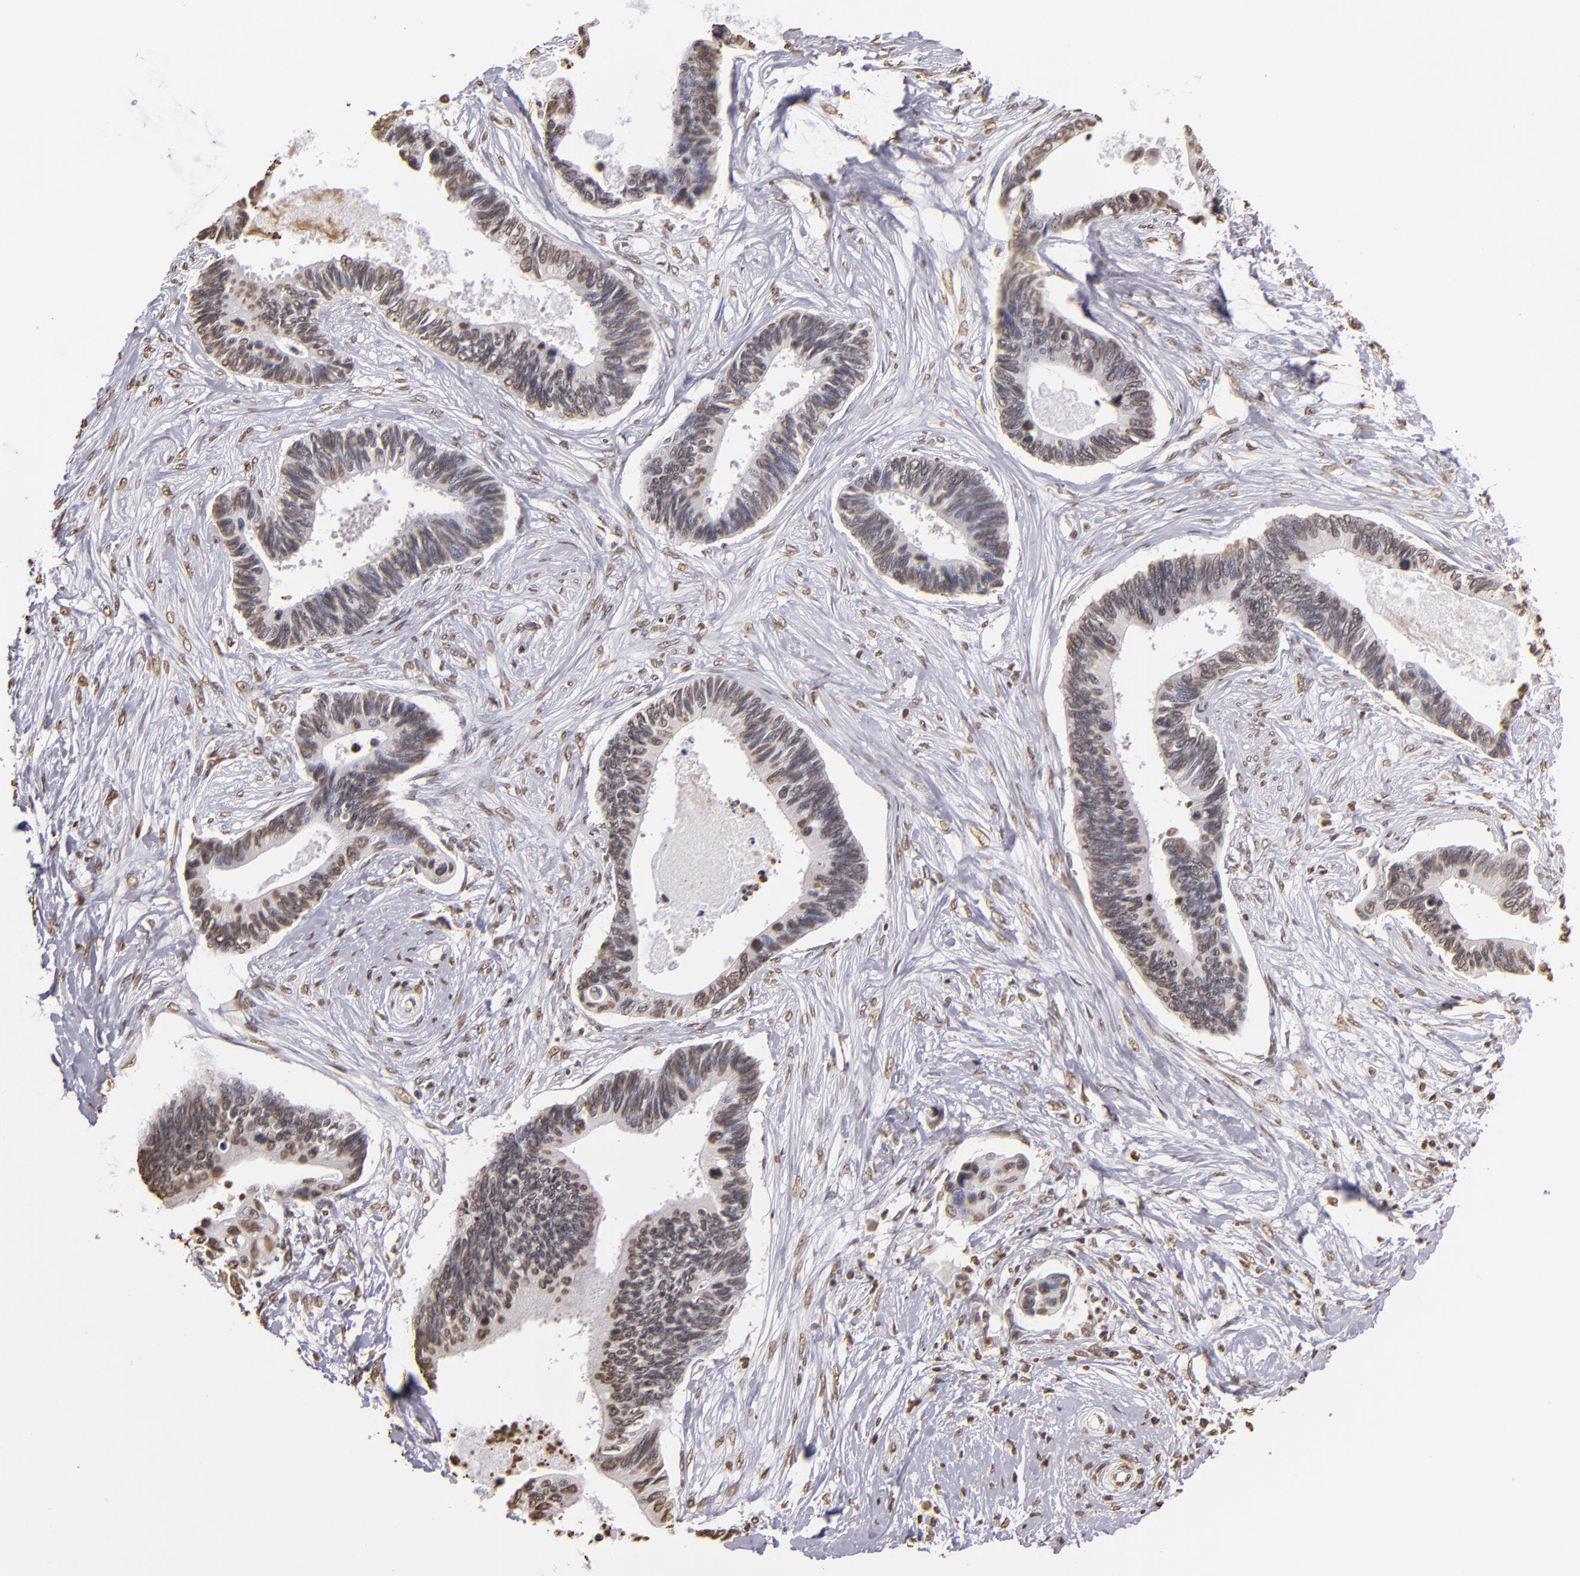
{"staining": {"intensity": "weak", "quantity": "25%-75%", "location": "nuclear"}, "tissue": "pancreatic cancer", "cell_type": "Tumor cells", "image_type": "cancer", "snomed": [{"axis": "morphology", "description": "Adenocarcinoma, NOS"}, {"axis": "topography", "description": "Pancreas"}], "caption": "The micrograph reveals a brown stain indicating the presence of a protein in the nuclear of tumor cells in pancreatic cancer.", "gene": "LBX1", "patient": {"sex": "female", "age": 70}}